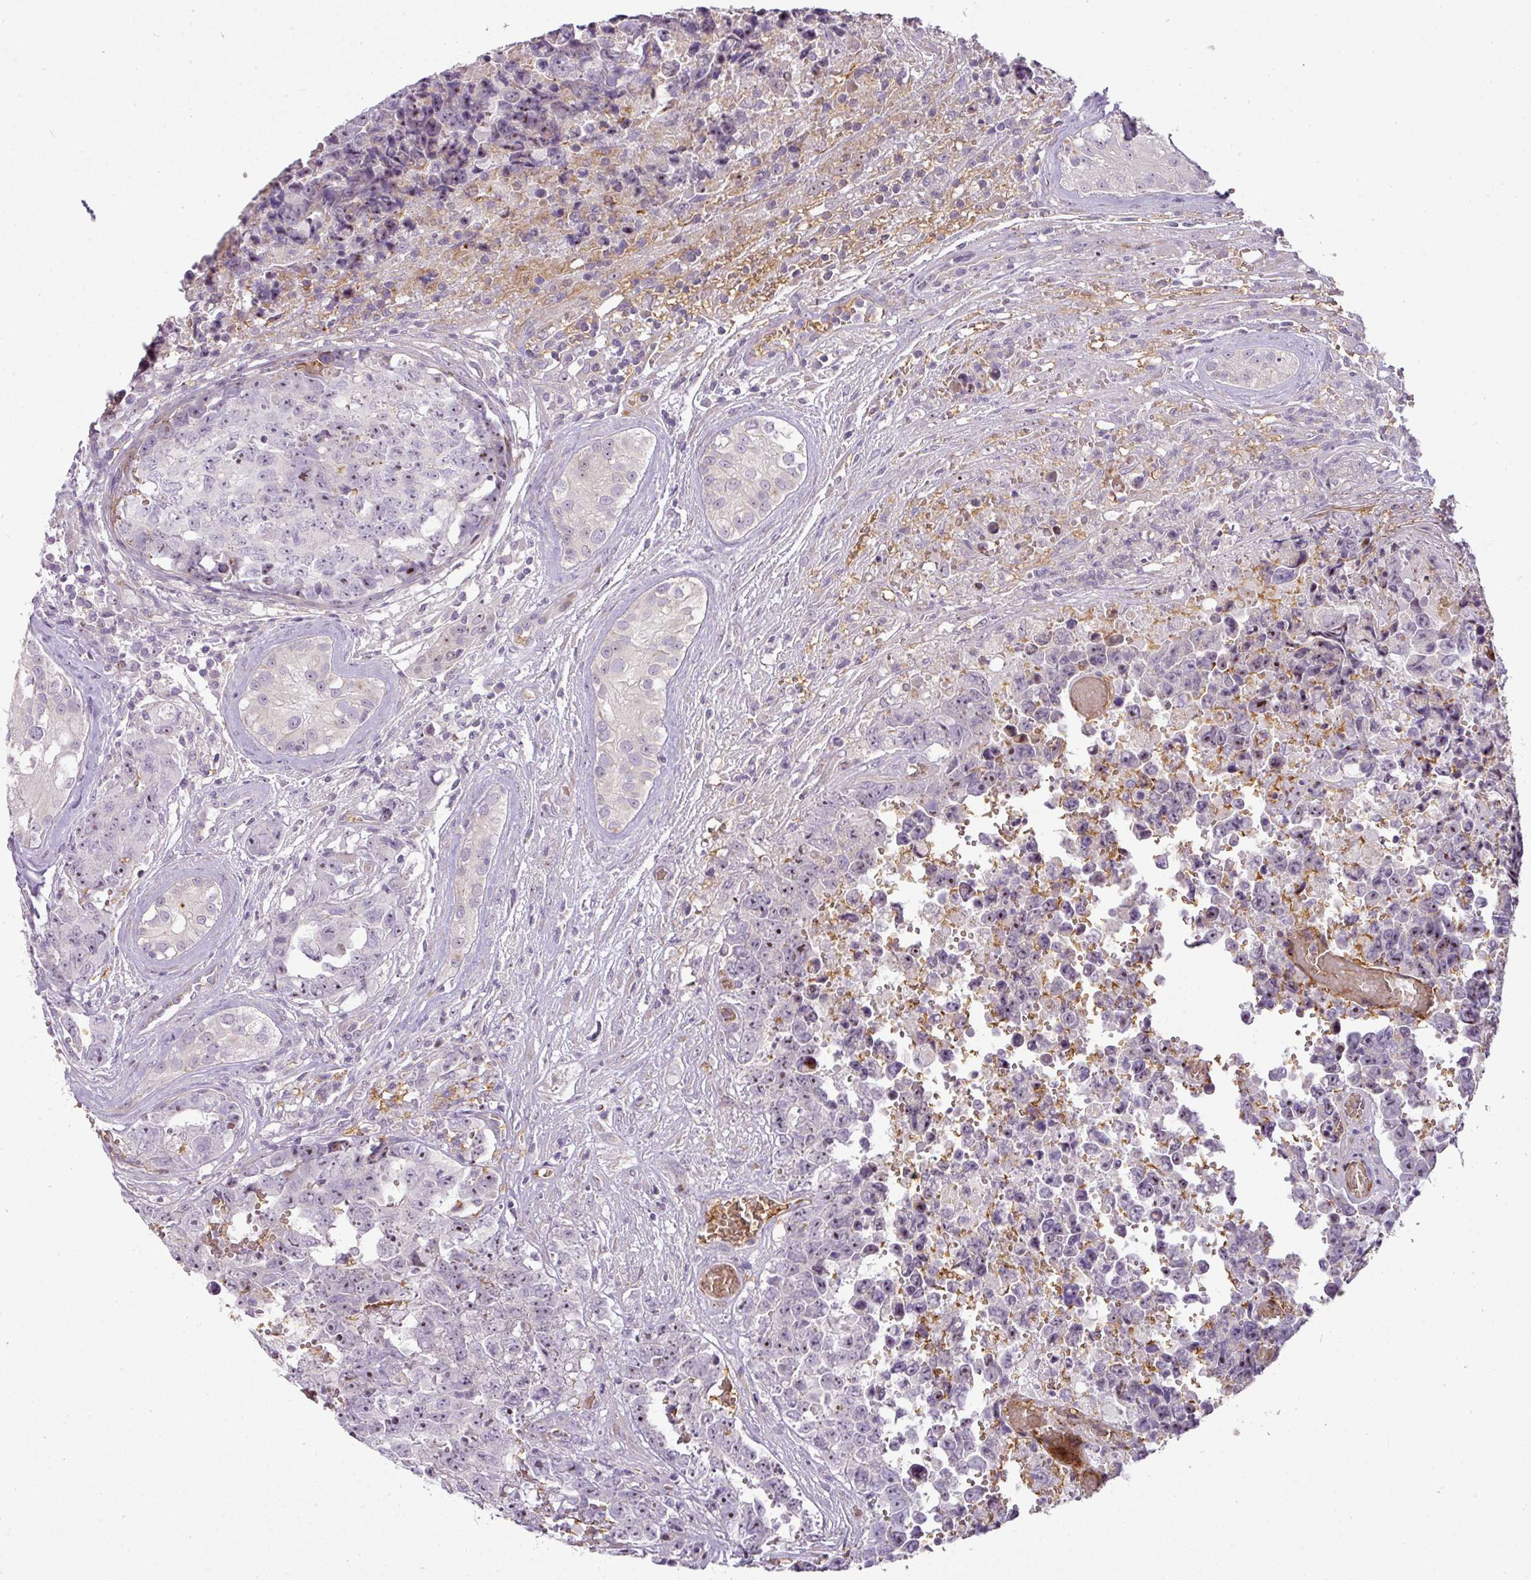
{"staining": {"intensity": "moderate", "quantity": "<25%", "location": "nuclear"}, "tissue": "testis cancer", "cell_type": "Tumor cells", "image_type": "cancer", "snomed": [{"axis": "morphology", "description": "Normal tissue, NOS"}, {"axis": "morphology", "description": "Carcinoma, Embryonal, NOS"}, {"axis": "topography", "description": "Testis"}, {"axis": "topography", "description": "Epididymis"}], "caption": "This histopathology image reveals immunohistochemistry staining of embryonal carcinoma (testis), with low moderate nuclear staining in approximately <25% of tumor cells.", "gene": "ATP6V1F", "patient": {"sex": "male", "age": 25}}